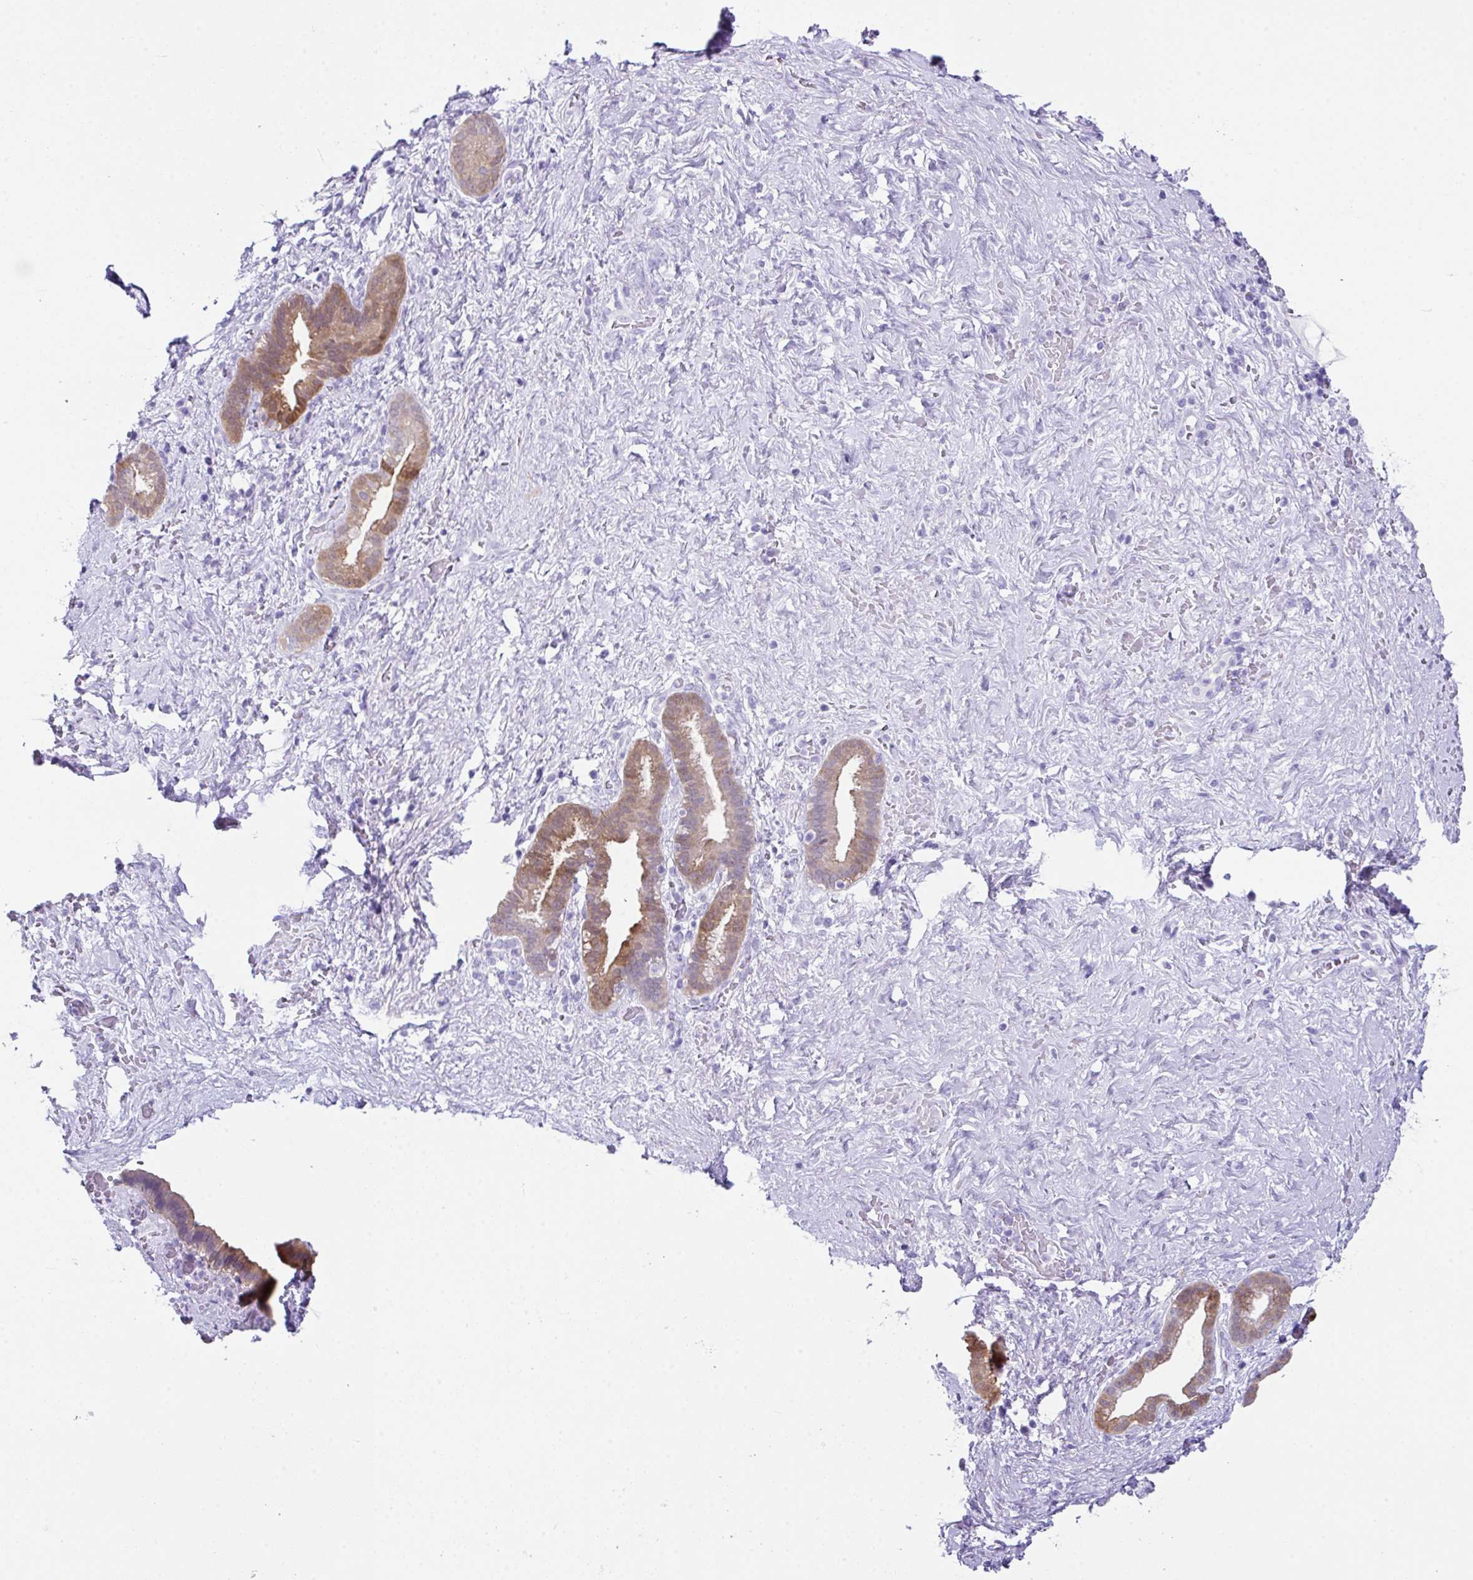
{"staining": {"intensity": "moderate", "quantity": ">75%", "location": "cytoplasmic/membranous"}, "tissue": "pancreatic cancer", "cell_type": "Tumor cells", "image_type": "cancer", "snomed": [{"axis": "morphology", "description": "Adenocarcinoma, NOS"}, {"axis": "topography", "description": "Pancreas"}], "caption": "Immunohistochemical staining of adenocarcinoma (pancreatic) exhibits medium levels of moderate cytoplasmic/membranous protein positivity in approximately >75% of tumor cells.", "gene": "LGALS4", "patient": {"sex": "male", "age": 44}}